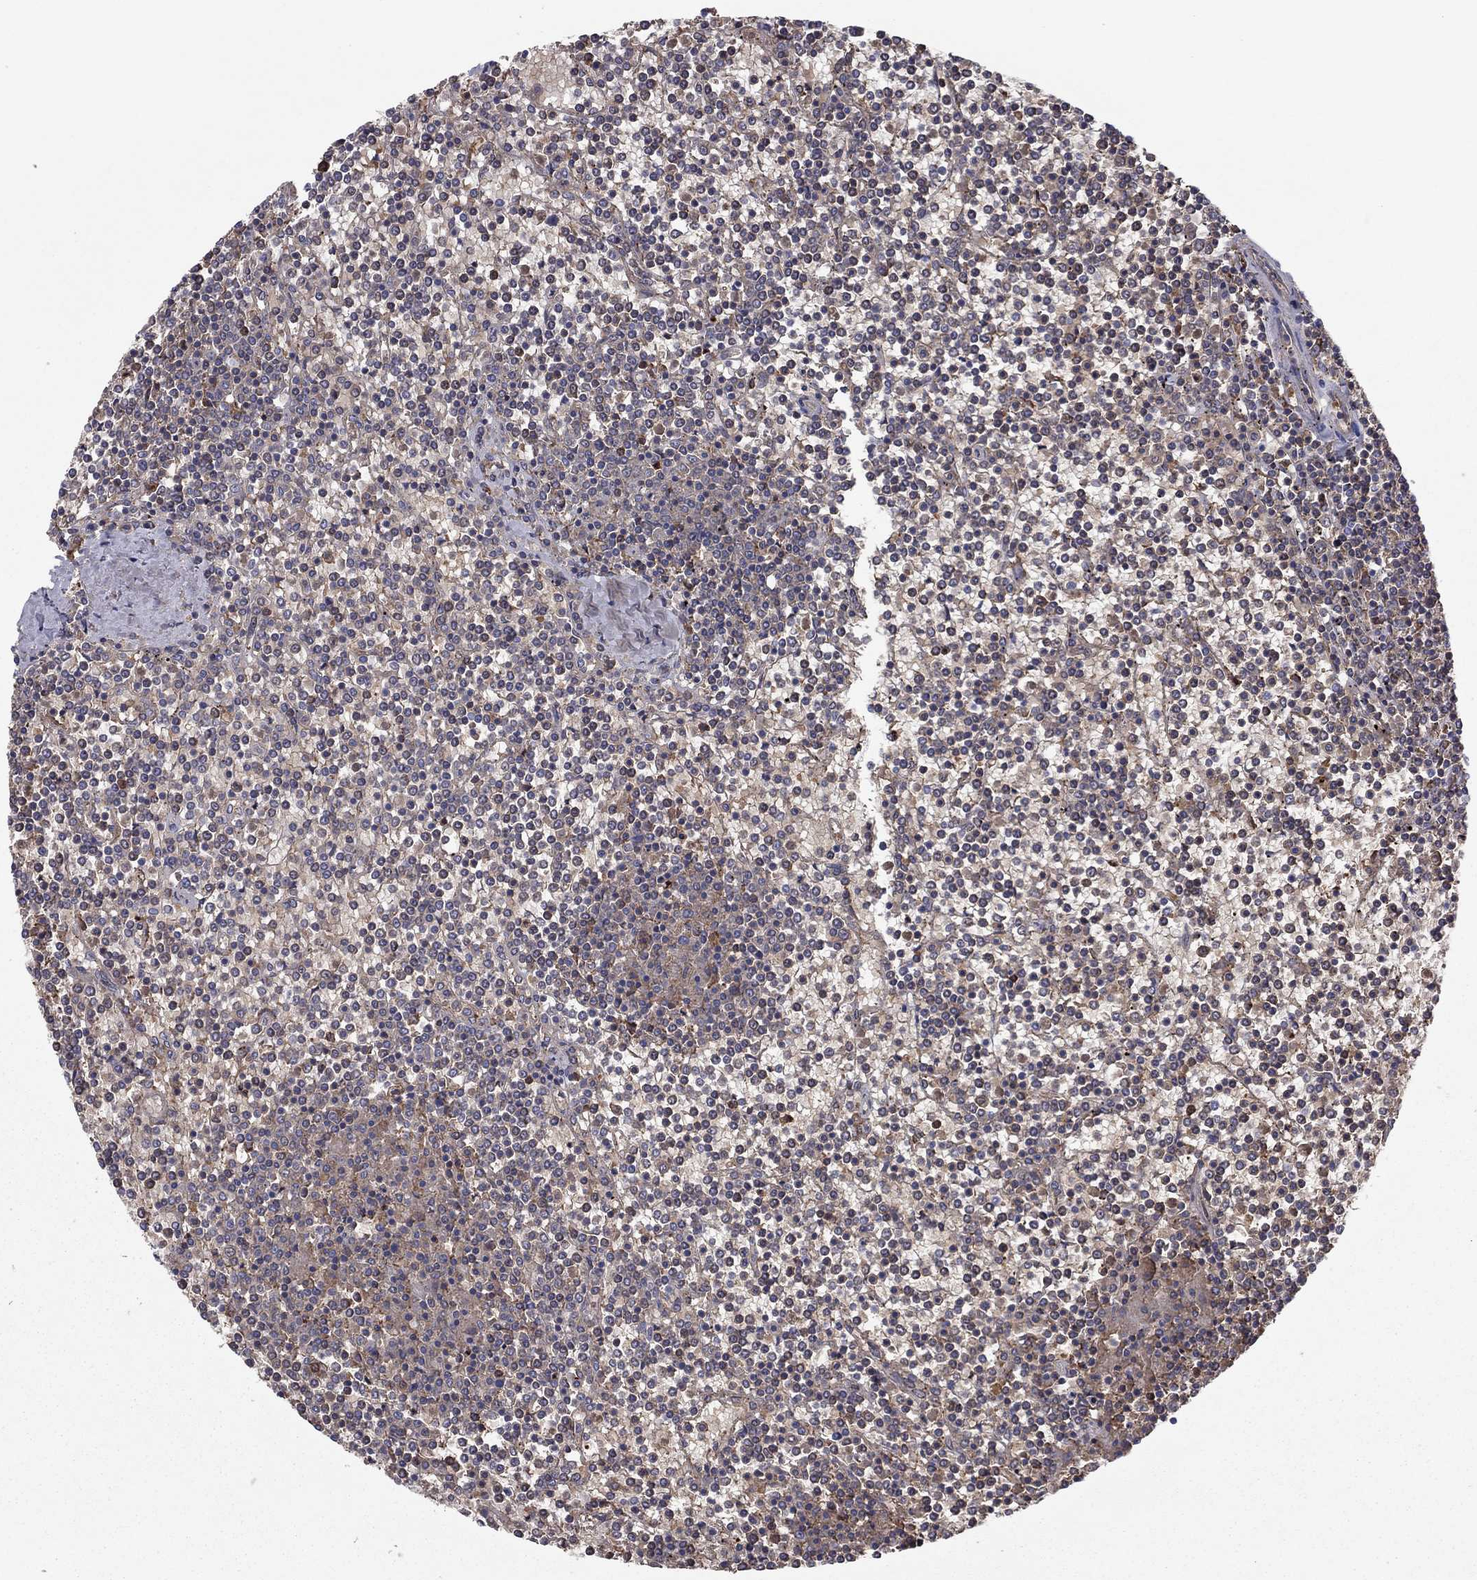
{"staining": {"intensity": "weak", "quantity": "25%-75%", "location": "cytoplasmic/membranous"}, "tissue": "lymphoma", "cell_type": "Tumor cells", "image_type": "cancer", "snomed": [{"axis": "morphology", "description": "Malignant lymphoma, non-Hodgkin's type, Low grade"}, {"axis": "topography", "description": "Spleen"}], "caption": "Immunohistochemistry (DAB (3,3'-diaminobenzidine)) staining of low-grade malignant lymphoma, non-Hodgkin's type demonstrates weak cytoplasmic/membranous protein positivity in about 25%-75% of tumor cells.", "gene": "HPX", "patient": {"sex": "female", "age": 19}}